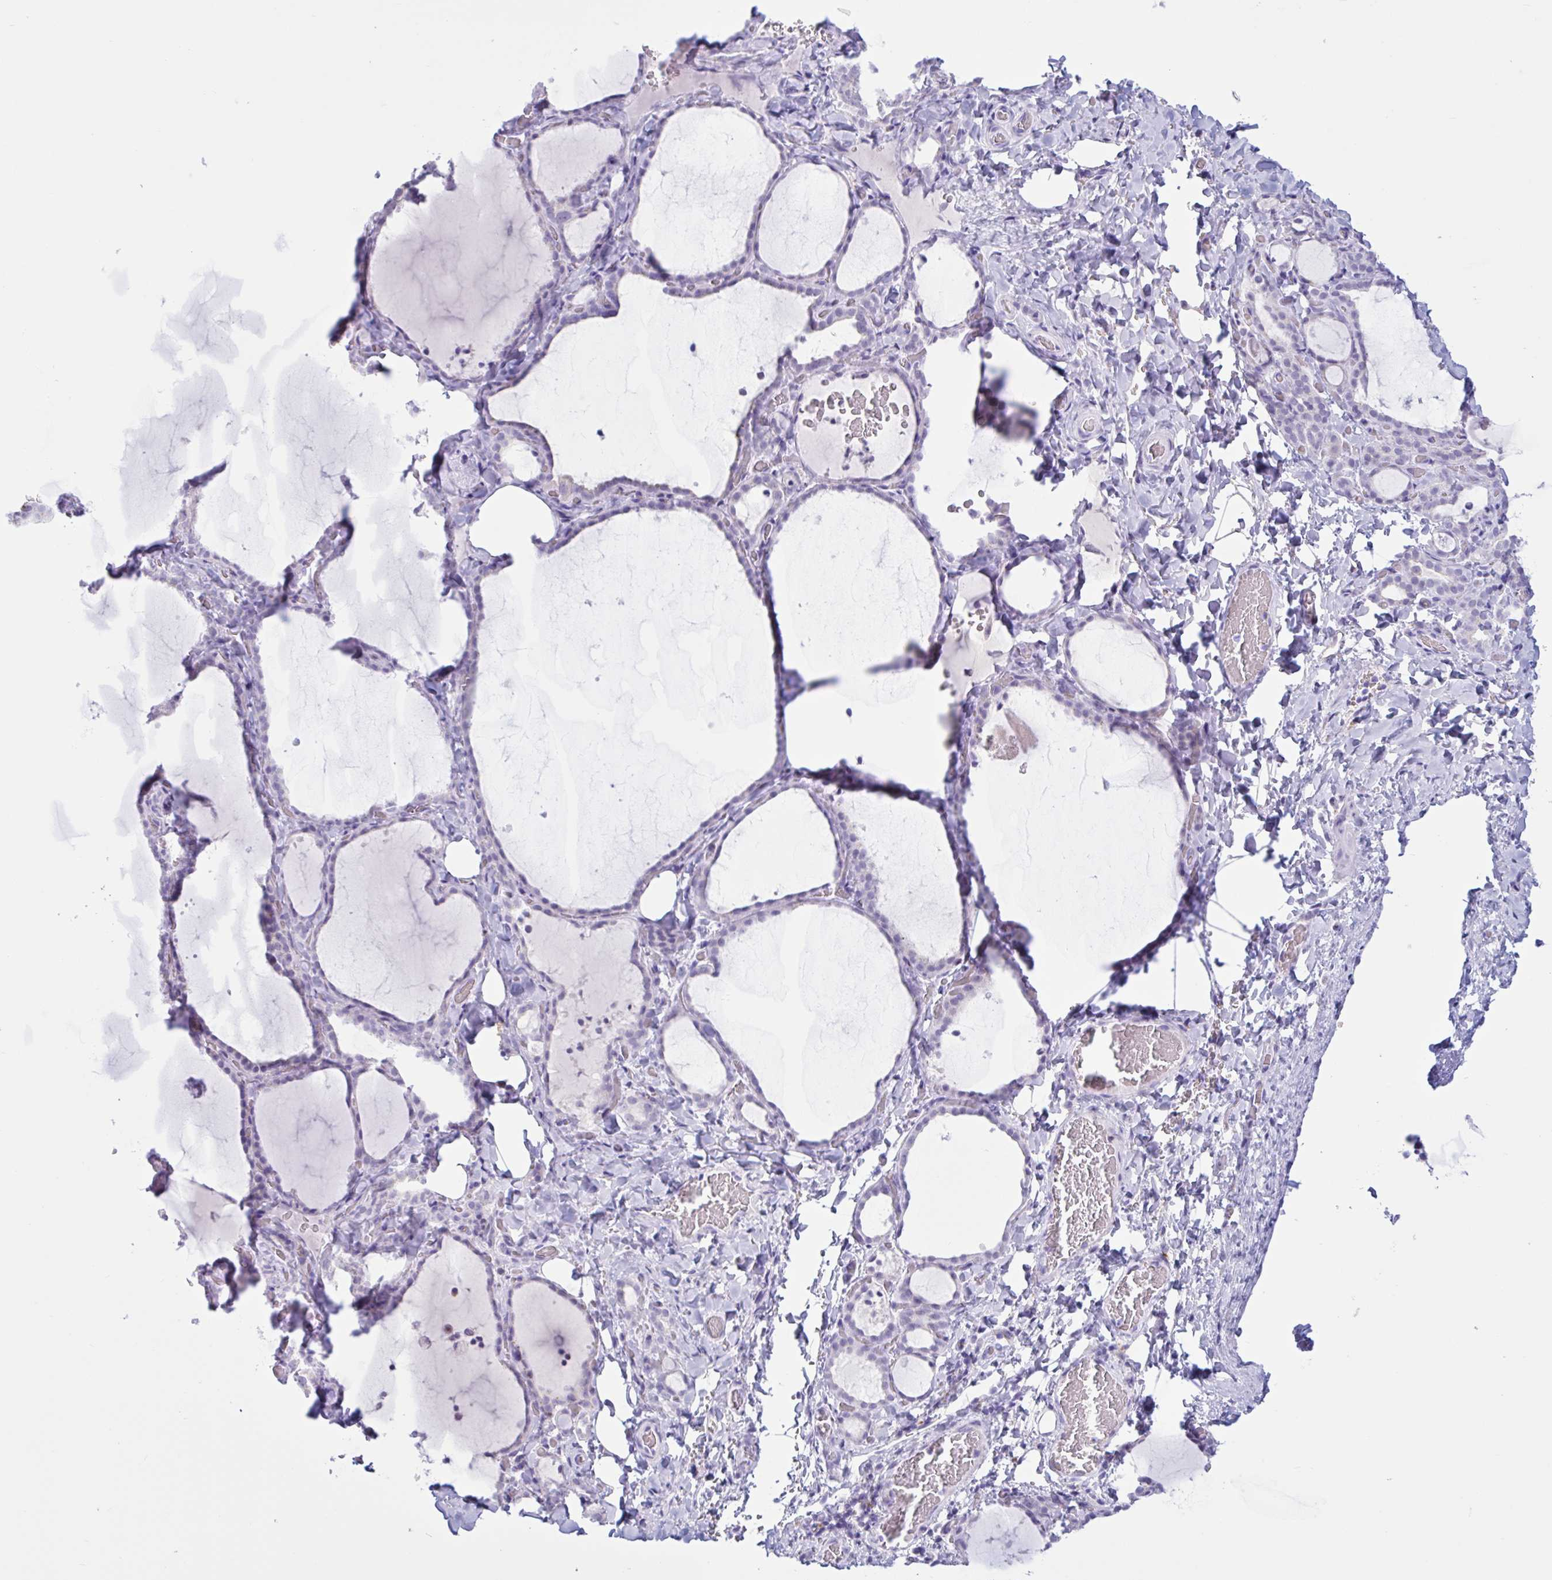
{"staining": {"intensity": "negative", "quantity": "none", "location": "none"}, "tissue": "thyroid gland", "cell_type": "Glandular cells", "image_type": "normal", "snomed": [{"axis": "morphology", "description": "Normal tissue, NOS"}, {"axis": "topography", "description": "Thyroid gland"}], "caption": "High power microscopy photomicrograph of an IHC image of unremarkable thyroid gland, revealing no significant expression in glandular cells.", "gene": "XCL1", "patient": {"sex": "female", "age": 22}}